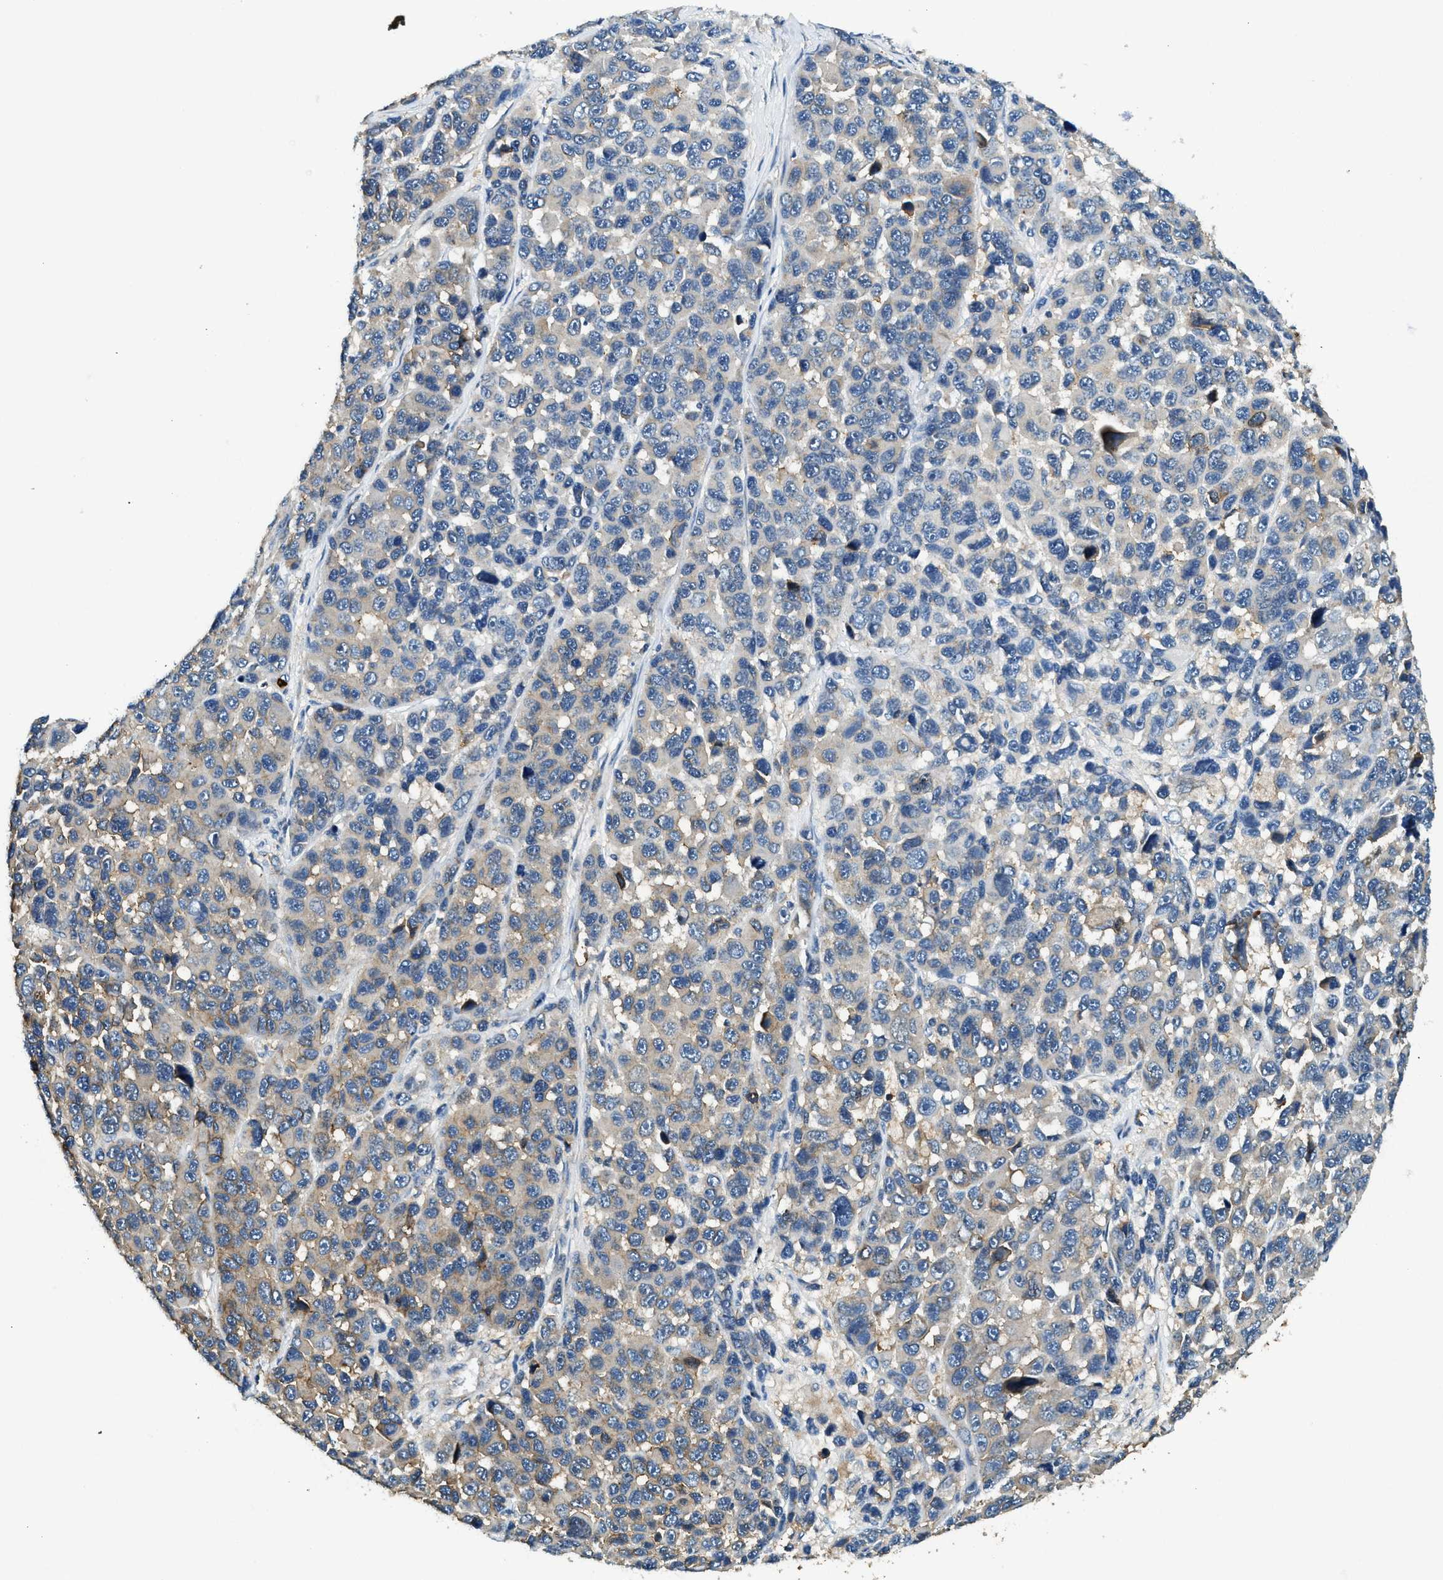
{"staining": {"intensity": "weak", "quantity": "25%-75%", "location": "cytoplasmic/membranous"}, "tissue": "melanoma", "cell_type": "Tumor cells", "image_type": "cancer", "snomed": [{"axis": "morphology", "description": "Malignant melanoma, NOS"}, {"axis": "topography", "description": "Skin"}], "caption": "The immunohistochemical stain labels weak cytoplasmic/membranous positivity in tumor cells of melanoma tissue.", "gene": "ANXA3", "patient": {"sex": "male", "age": 53}}